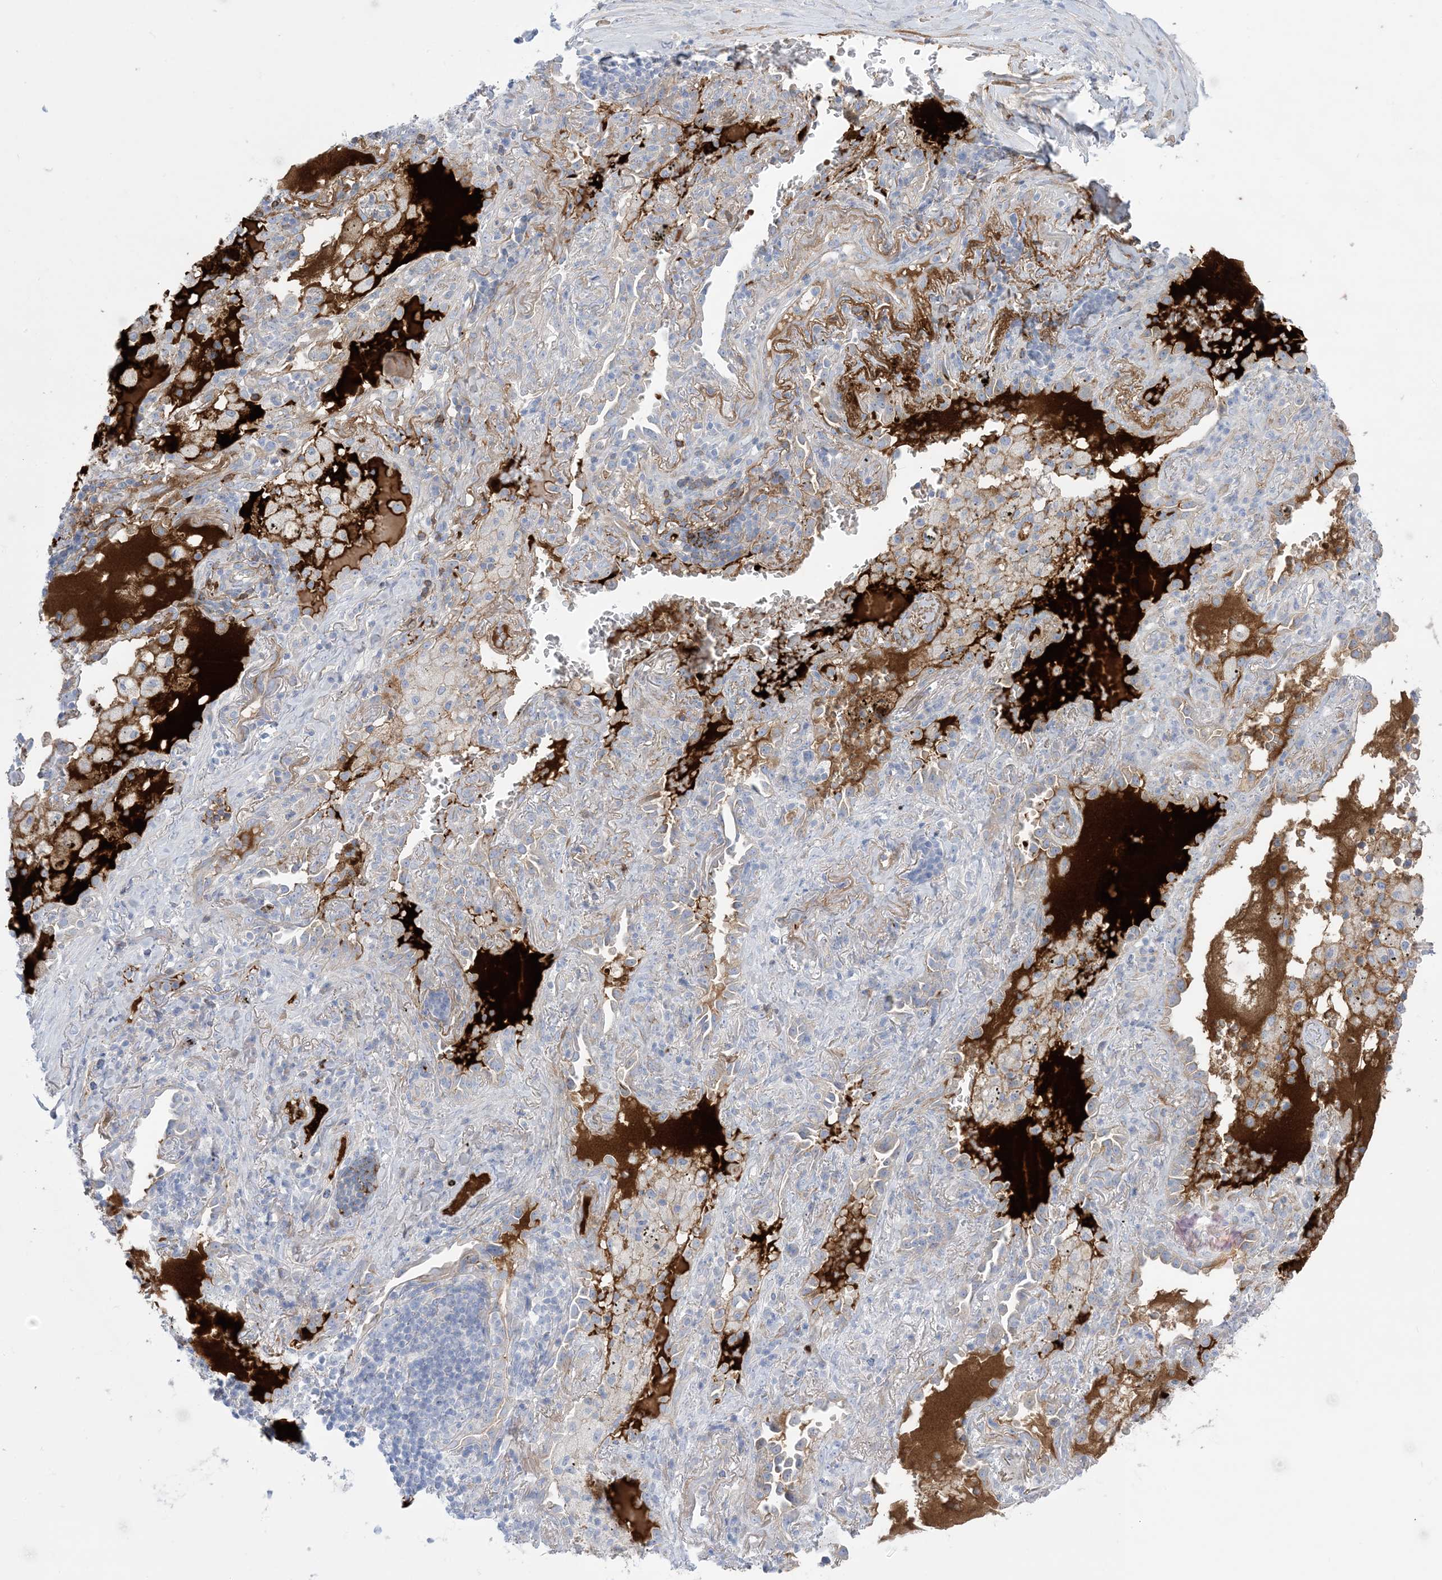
{"staining": {"intensity": "negative", "quantity": "none", "location": "none"}, "tissue": "lung cancer", "cell_type": "Tumor cells", "image_type": "cancer", "snomed": [{"axis": "morphology", "description": "Squamous cell carcinoma, NOS"}, {"axis": "topography", "description": "Lung"}], "caption": "IHC of lung cancer (squamous cell carcinoma) demonstrates no expression in tumor cells.", "gene": "ATP11C", "patient": {"sex": "female", "age": 63}}